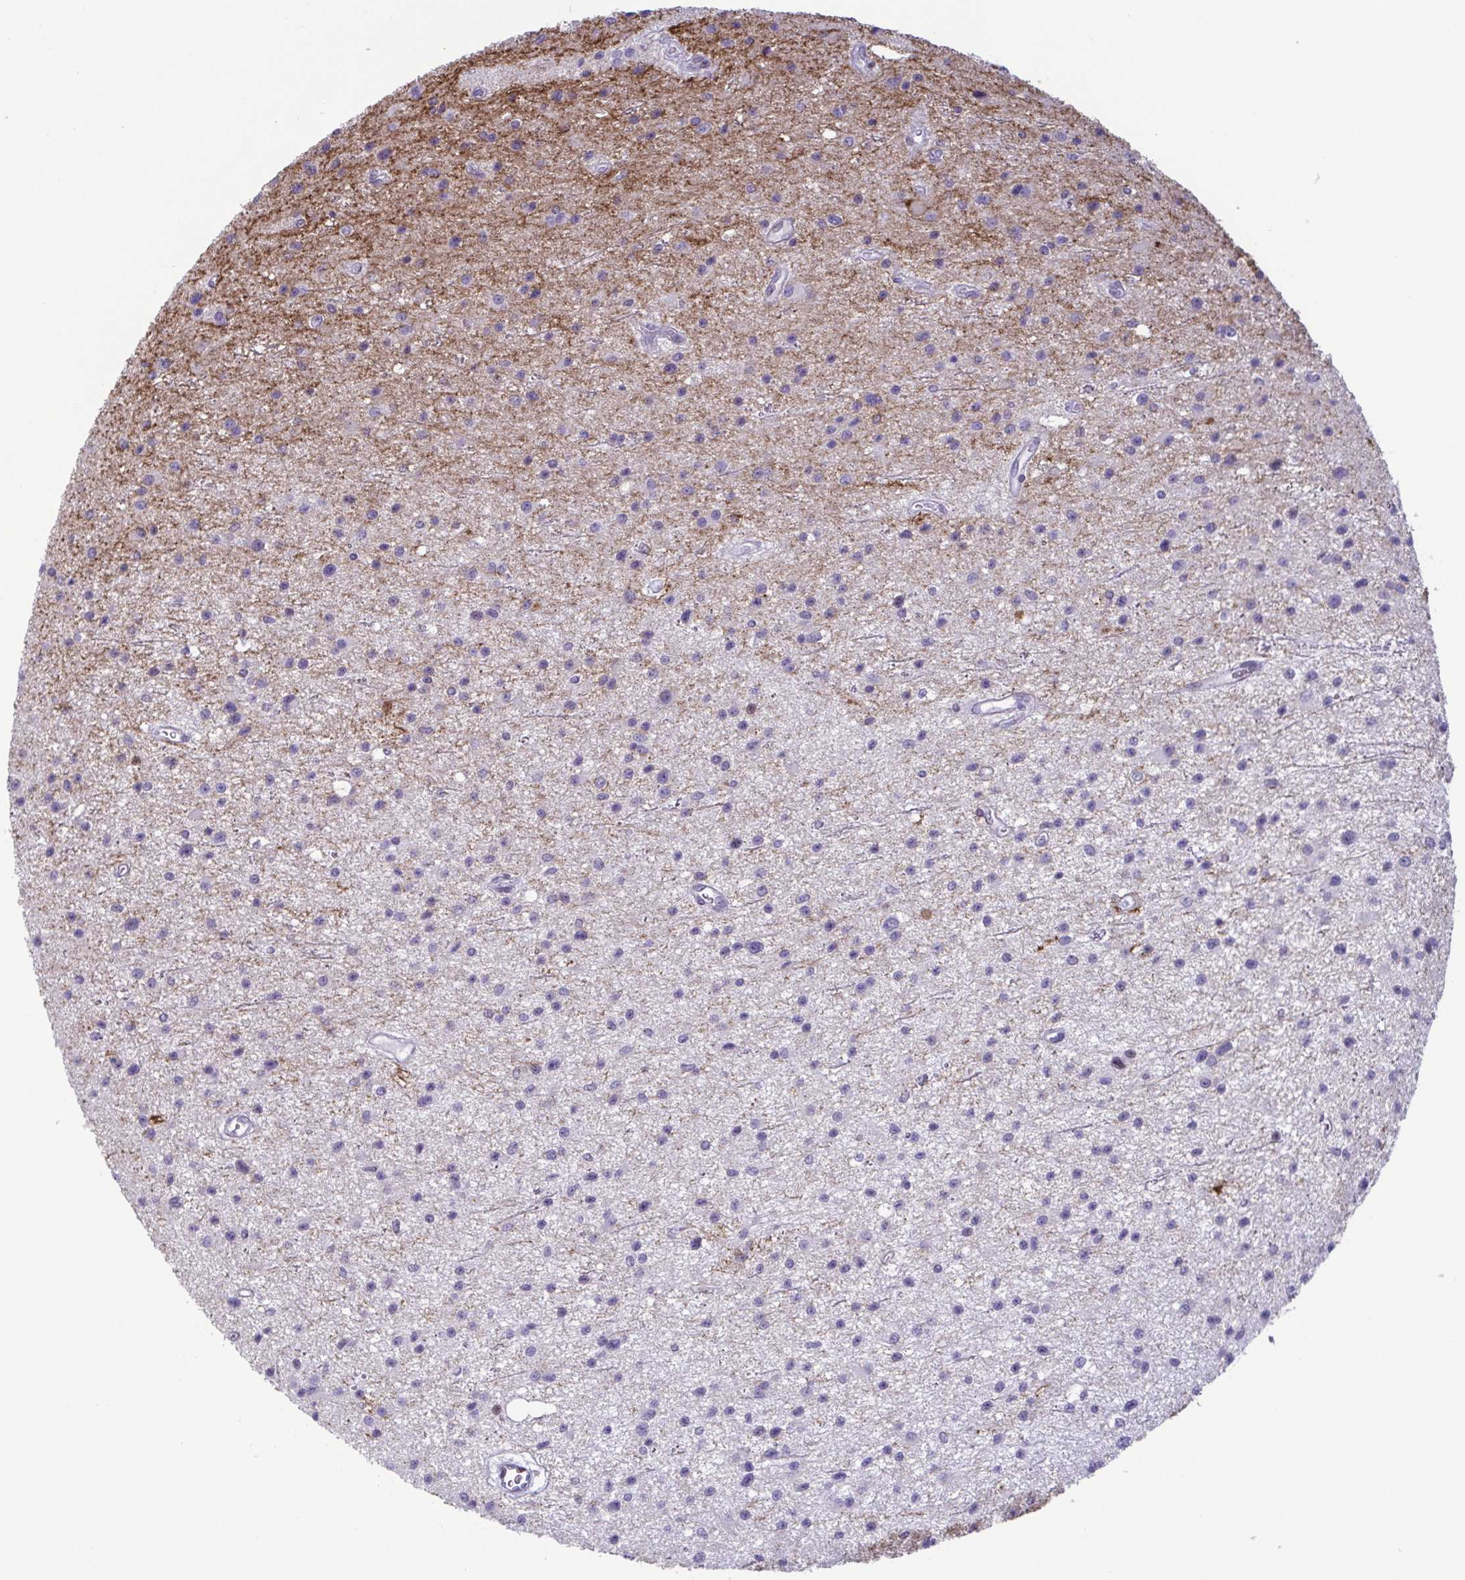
{"staining": {"intensity": "negative", "quantity": "none", "location": "none"}, "tissue": "glioma", "cell_type": "Tumor cells", "image_type": "cancer", "snomed": [{"axis": "morphology", "description": "Glioma, malignant, Low grade"}, {"axis": "topography", "description": "Brain"}], "caption": "A micrograph of human glioma is negative for staining in tumor cells.", "gene": "IRF1", "patient": {"sex": "male", "age": 43}}